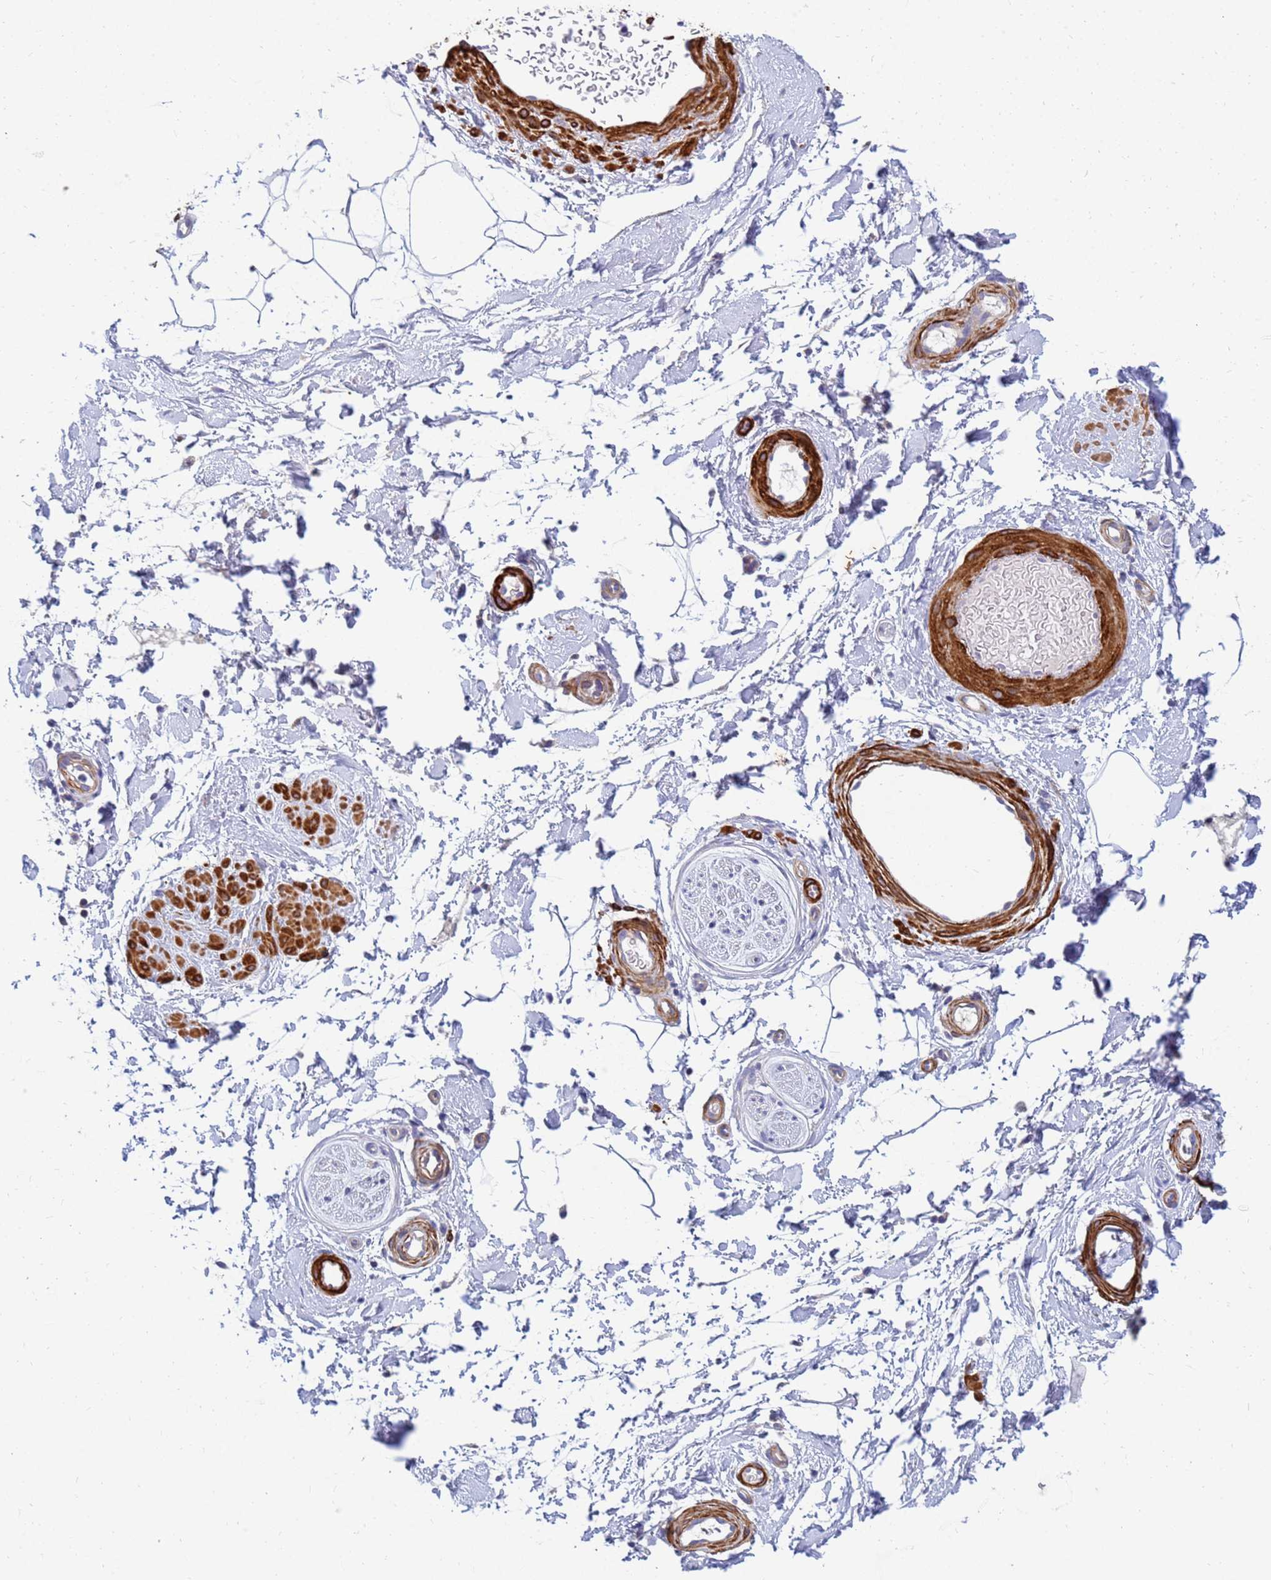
{"staining": {"intensity": "negative", "quantity": "none", "location": "none"}, "tissue": "adipose tissue", "cell_type": "Adipocytes", "image_type": "normal", "snomed": [{"axis": "morphology", "description": "Normal tissue, NOS"}, {"axis": "topography", "description": "Soft tissue"}, {"axis": "topography", "description": "Adipose tissue"}, {"axis": "topography", "description": "Vascular tissue"}, {"axis": "topography", "description": "Peripheral nerve tissue"}], "caption": "DAB immunohistochemical staining of benign human adipose tissue demonstrates no significant expression in adipocytes.", "gene": "SDR39U1", "patient": {"sex": "male", "age": 74}}